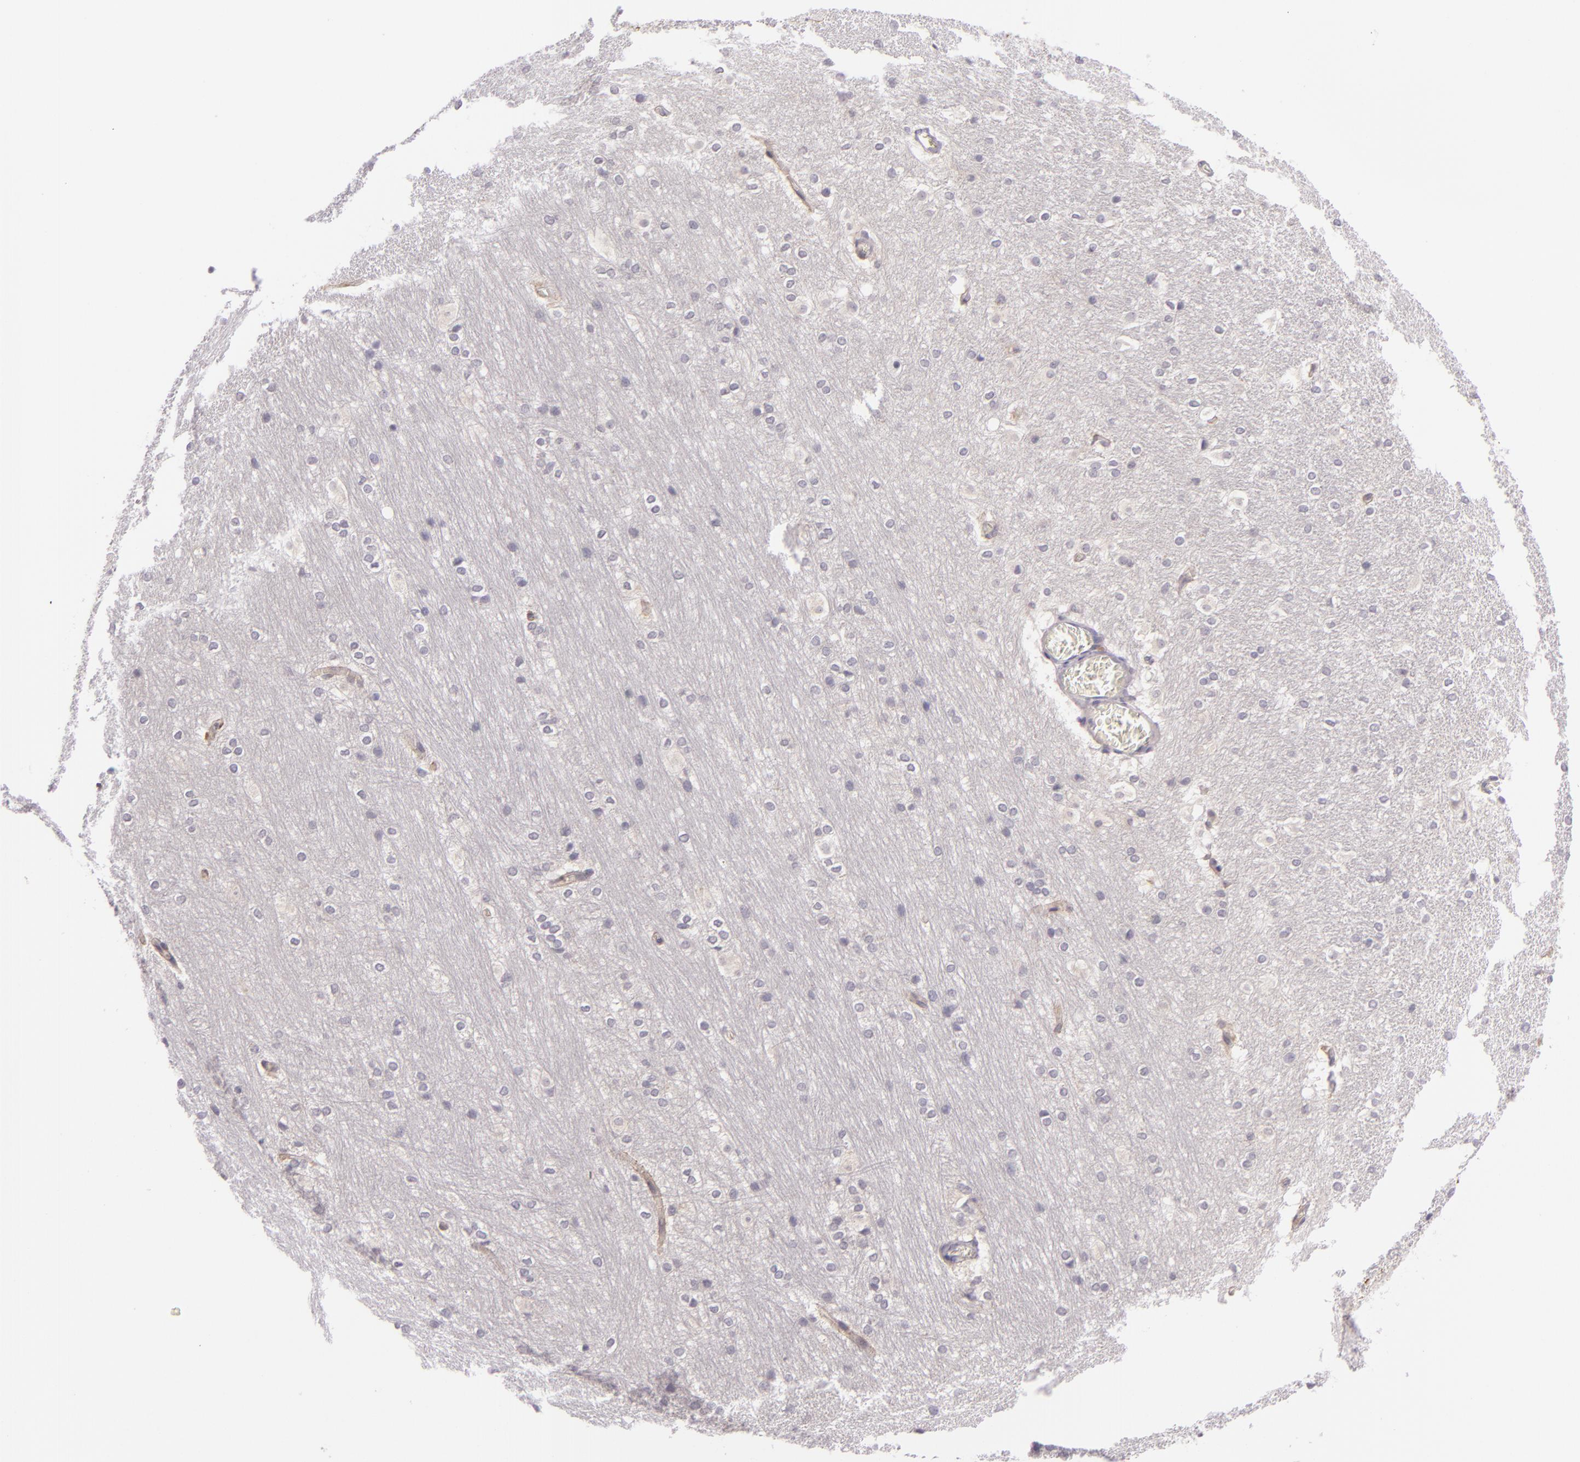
{"staining": {"intensity": "negative", "quantity": "none", "location": "none"}, "tissue": "hippocampus", "cell_type": "Glial cells", "image_type": "normal", "snomed": [{"axis": "morphology", "description": "Normal tissue, NOS"}, {"axis": "topography", "description": "Hippocampus"}], "caption": "This is an immunohistochemistry (IHC) image of benign hippocampus. There is no expression in glial cells.", "gene": "DAG1", "patient": {"sex": "female", "age": 19}}